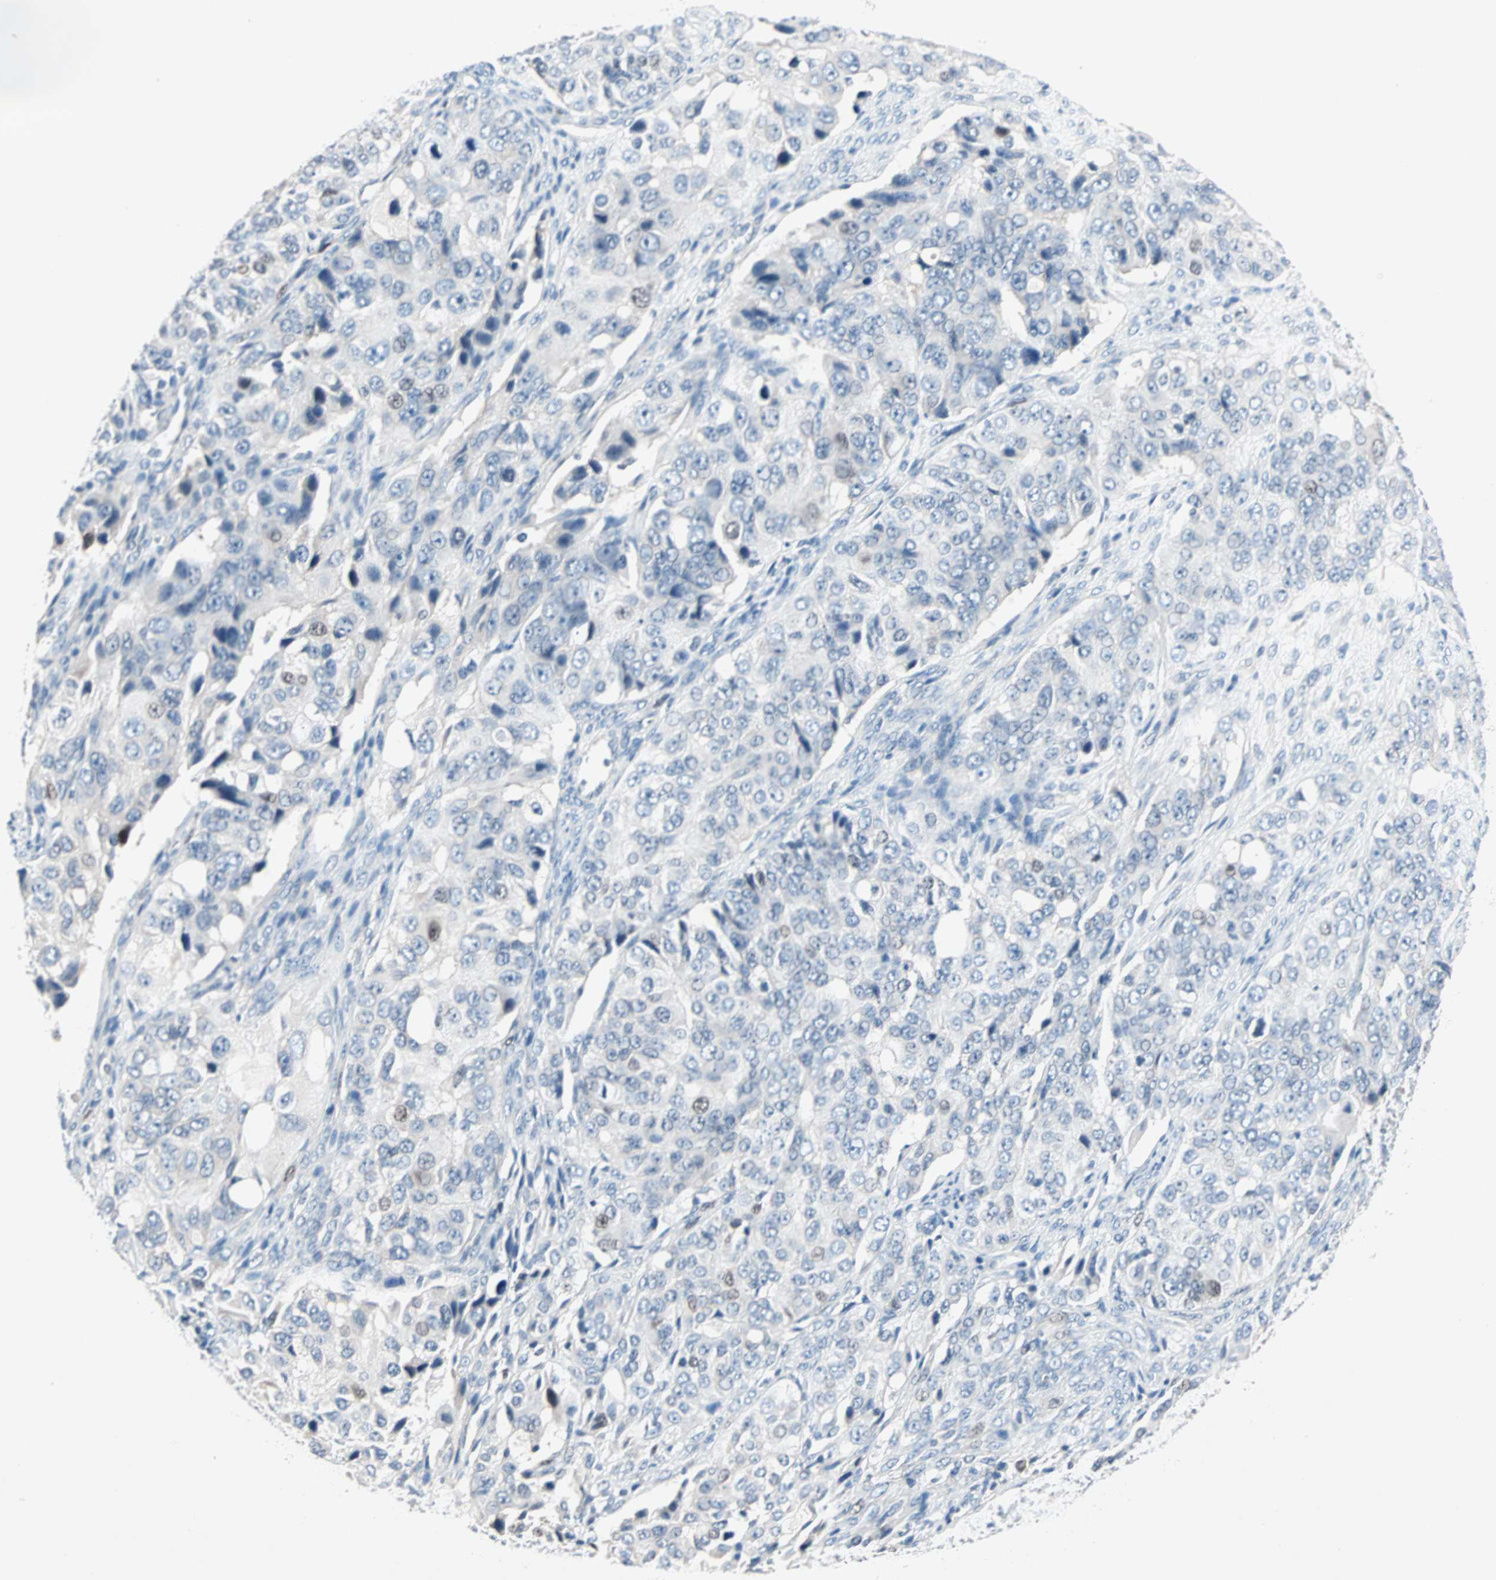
{"staining": {"intensity": "weak", "quantity": "<25%", "location": "nuclear"}, "tissue": "ovarian cancer", "cell_type": "Tumor cells", "image_type": "cancer", "snomed": [{"axis": "morphology", "description": "Carcinoma, endometroid"}, {"axis": "topography", "description": "Ovary"}], "caption": "High power microscopy photomicrograph of an IHC micrograph of ovarian endometroid carcinoma, revealing no significant expression in tumor cells.", "gene": "CCNE2", "patient": {"sex": "female", "age": 51}}